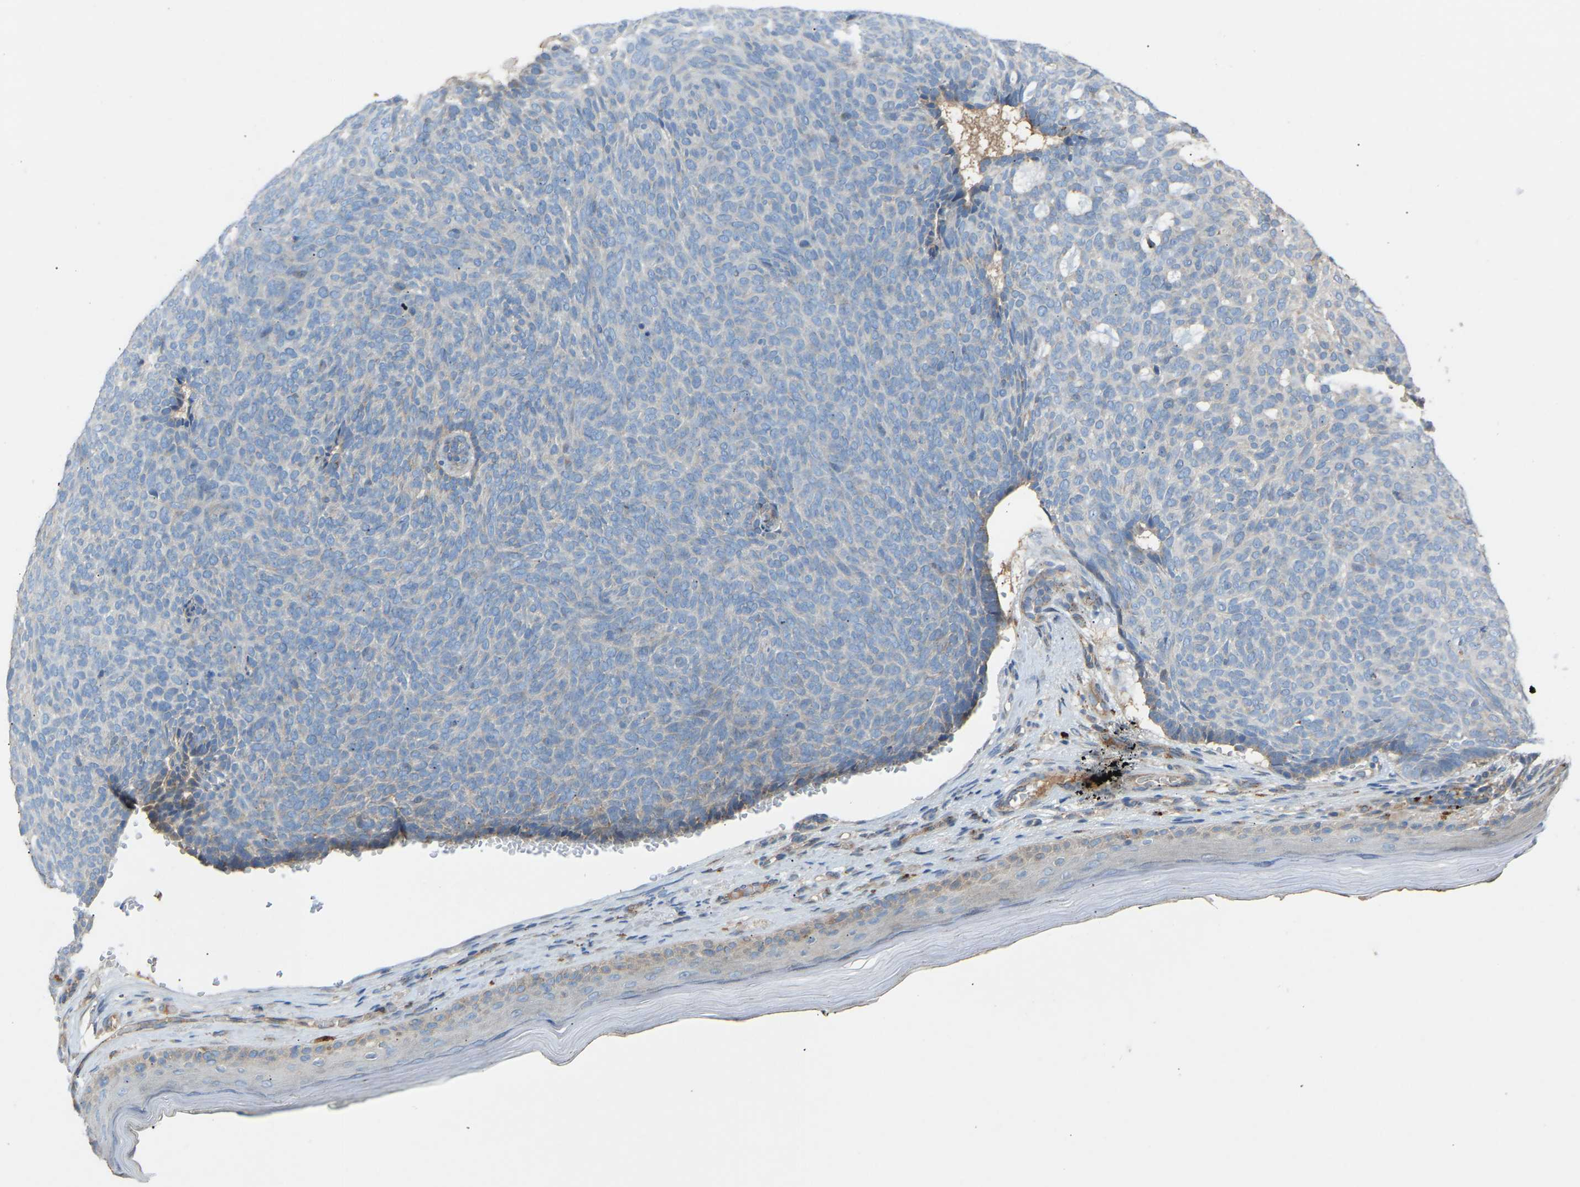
{"staining": {"intensity": "negative", "quantity": "none", "location": "none"}, "tissue": "skin cancer", "cell_type": "Tumor cells", "image_type": "cancer", "snomed": [{"axis": "morphology", "description": "Basal cell carcinoma"}, {"axis": "topography", "description": "Skin"}], "caption": "Photomicrograph shows no protein expression in tumor cells of skin cancer tissue. Nuclei are stained in blue.", "gene": "RGP1", "patient": {"sex": "male", "age": 61}}